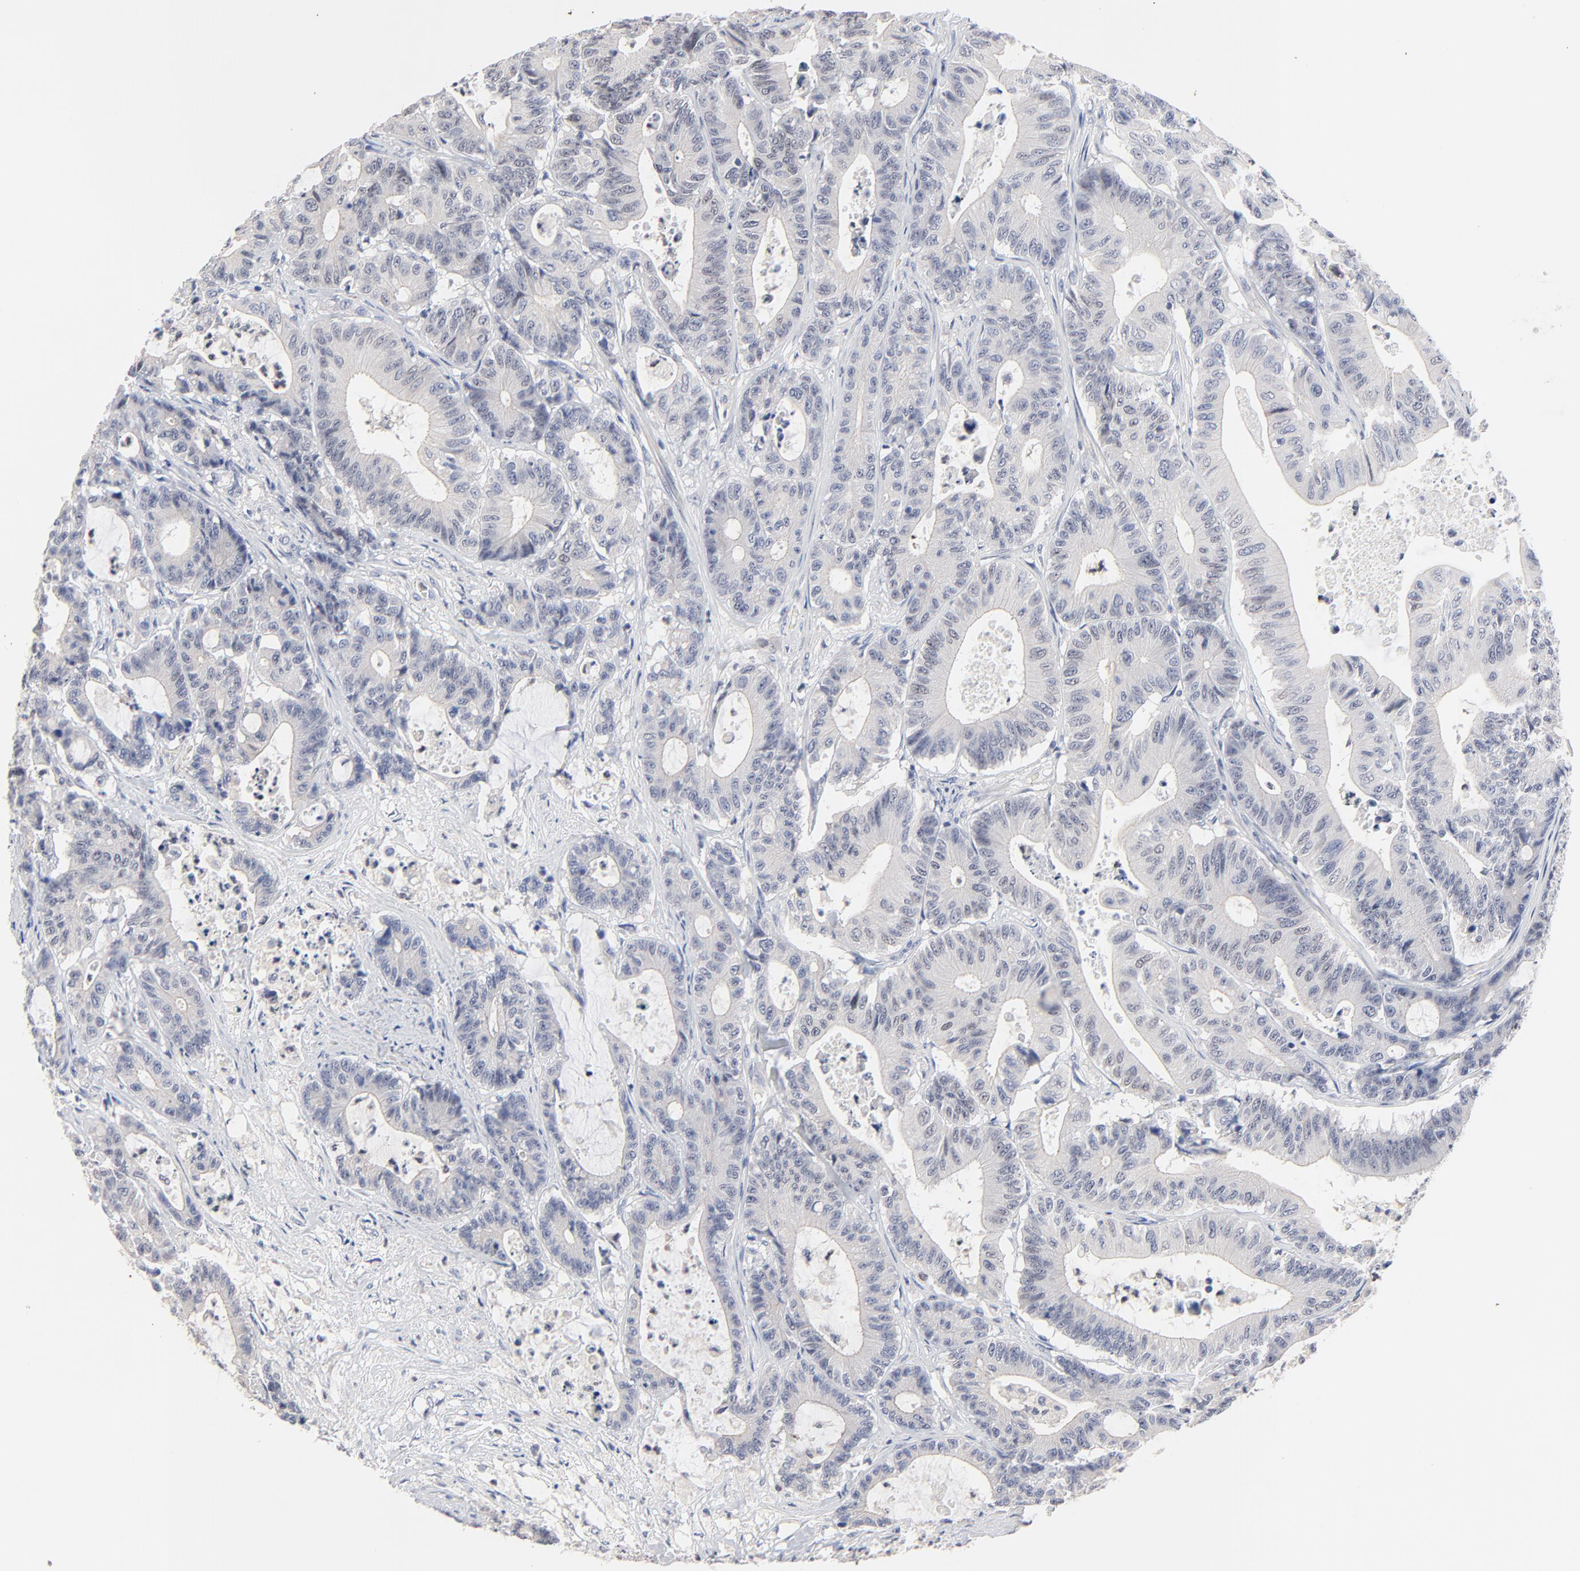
{"staining": {"intensity": "negative", "quantity": "none", "location": "none"}, "tissue": "colorectal cancer", "cell_type": "Tumor cells", "image_type": "cancer", "snomed": [{"axis": "morphology", "description": "Adenocarcinoma, NOS"}, {"axis": "topography", "description": "Colon"}], "caption": "There is no significant staining in tumor cells of adenocarcinoma (colorectal). Nuclei are stained in blue.", "gene": "AADAC", "patient": {"sex": "female", "age": 84}}